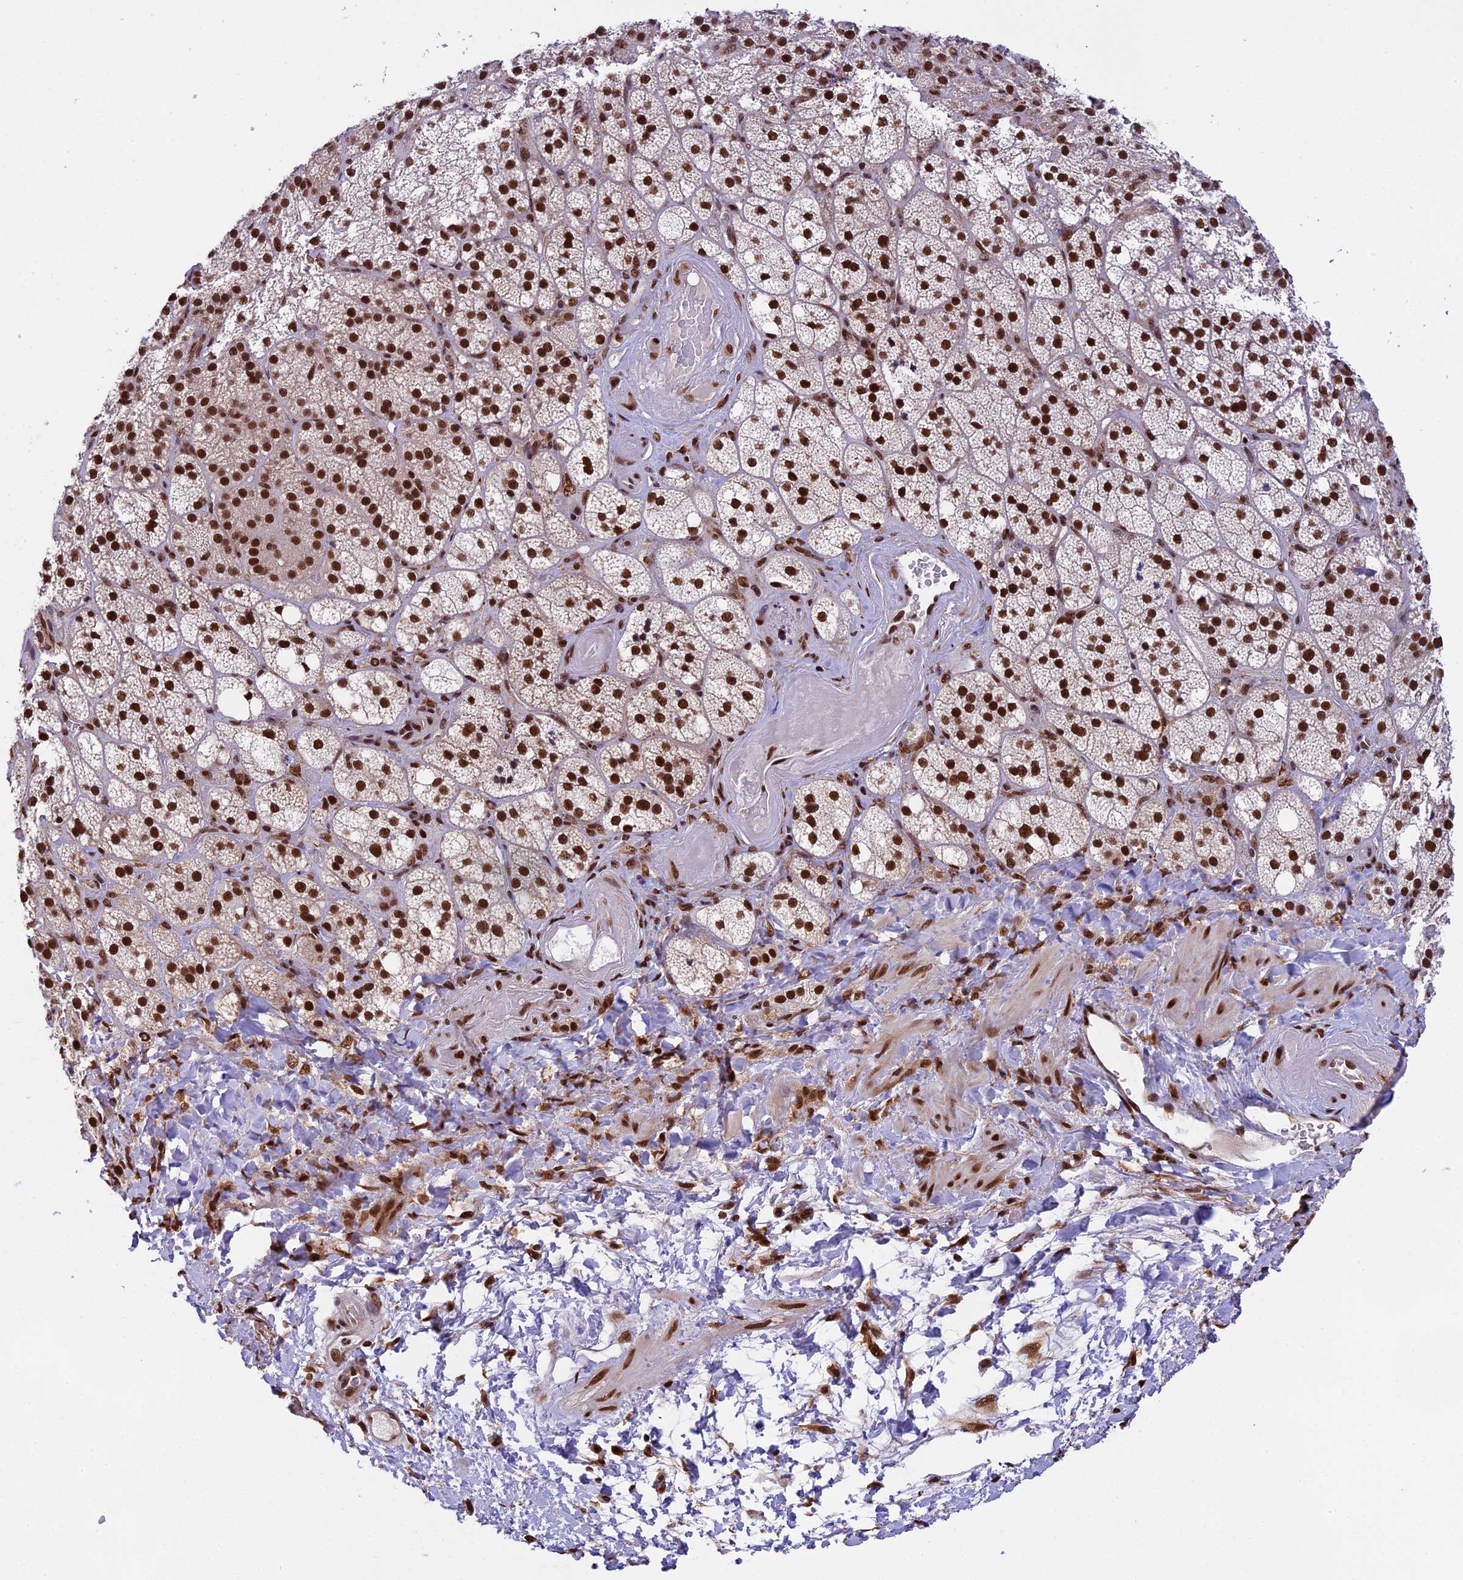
{"staining": {"intensity": "strong", "quantity": ">75%", "location": "nuclear"}, "tissue": "adrenal gland", "cell_type": "Glandular cells", "image_type": "normal", "snomed": [{"axis": "morphology", "description": "Normal tissue, NOS"}, {"axis": "topography", "description": "Adrenal gland"}], "caption": "This micrograph shows immunohistochemistry (IHC) staining of normal adrenal gland, with high strong nuclear staining in approximately >75% of glandular cells.", "gene": "RAMACL", "patient": {"sex": "male", "age": 61}}